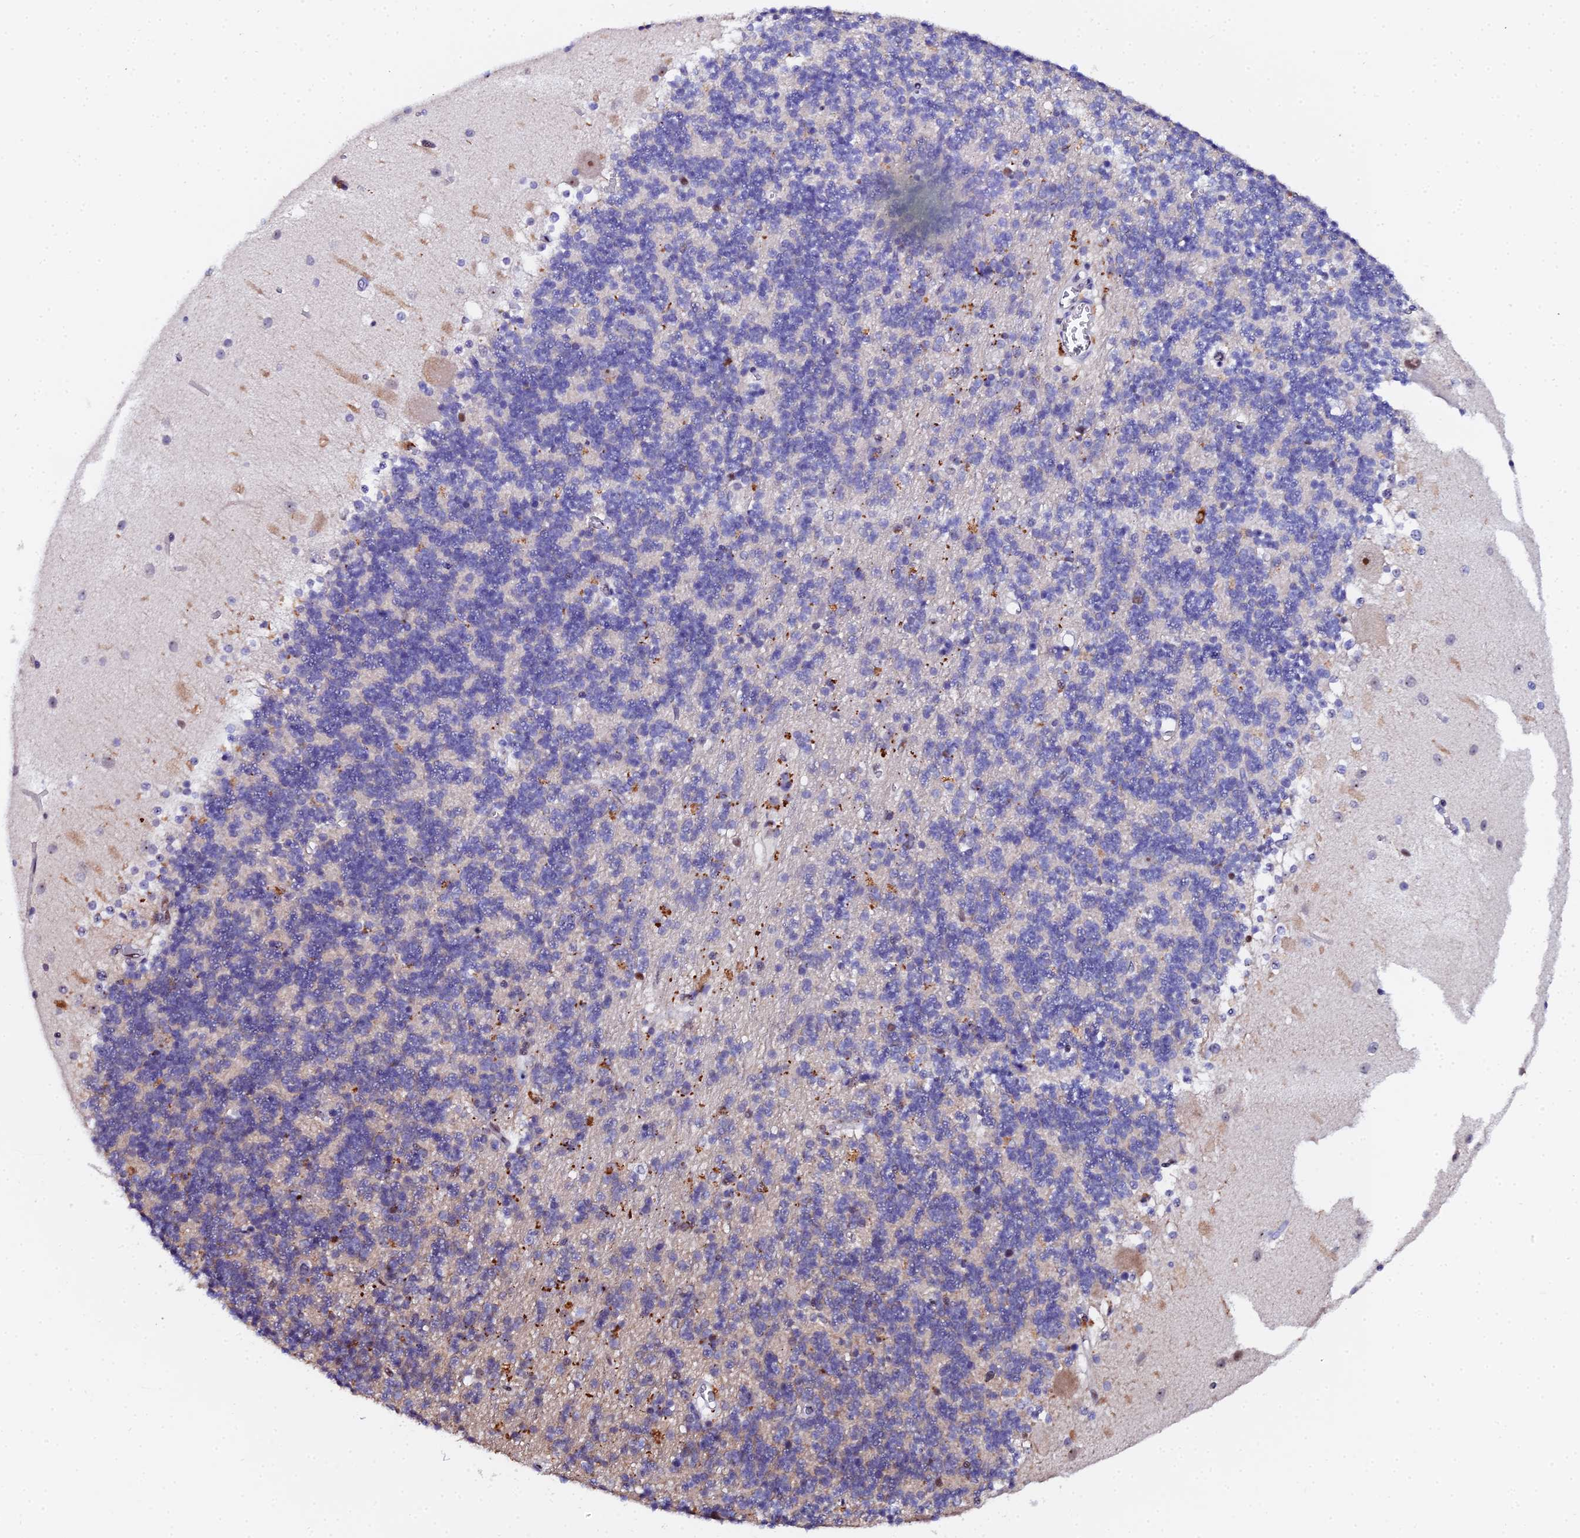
{"staining": {"intensity": "weak", "quantity": "25%-75%", "location": "cytoplasmic/membranous"}, "tissue": "cerebellum", "cell_type": "Cells in granular layer", "image_type": "normal", "snomed": [{"axis": "morphology", "description": "Normal tissue, NOS"}, {"axis": "topography", "description": "Cerebellum"}], "caption": "Weak cytoplasmic/membranous positivity is present in about 25%-75% of cells in granular layer in benign cerebellum.", "gene": "TIFA", "patient": {"sex": "male", "age": 54}}